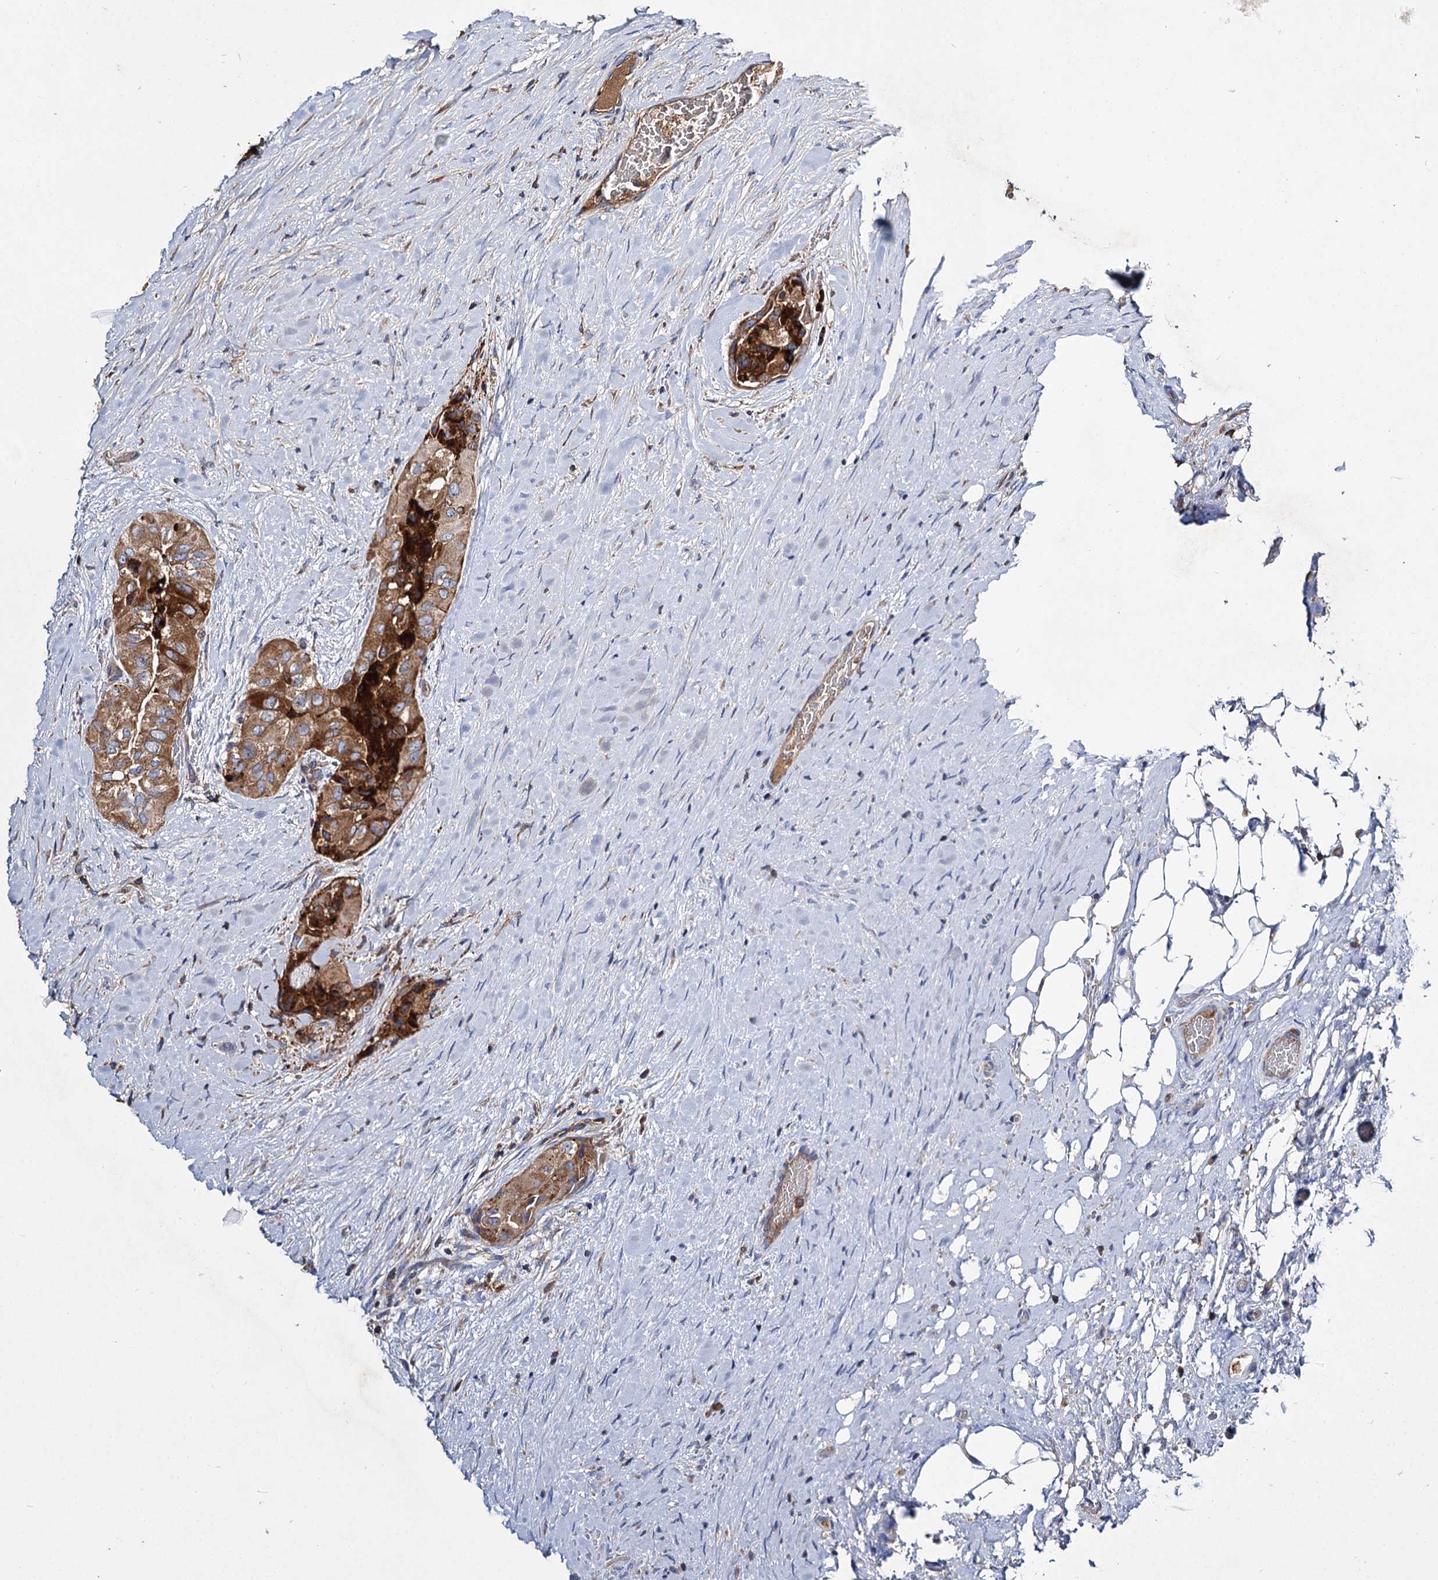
{"staining": {"intensity": "strong", "quantity": ">75%", "location": "cytoplasmic/membranous"}, "tissue": "thyroid cancer", "cell_type": "Tumor cells", "image_type": "cancer", "snomed": [{"axis": "morphology", "description": "Papillary adenocarcinoma, NOS"}, {"axis": "topography", "description": "Thyroid gland"}], "caption": "Protein expression analysis of human thyroid papillary adenocarcinoma reveals strong cytoplasmic/membranous positivity in approximately >75% of tumor cells.", "gene": "UBASH3B", "patient": {"sex": "female", "age": 59}}